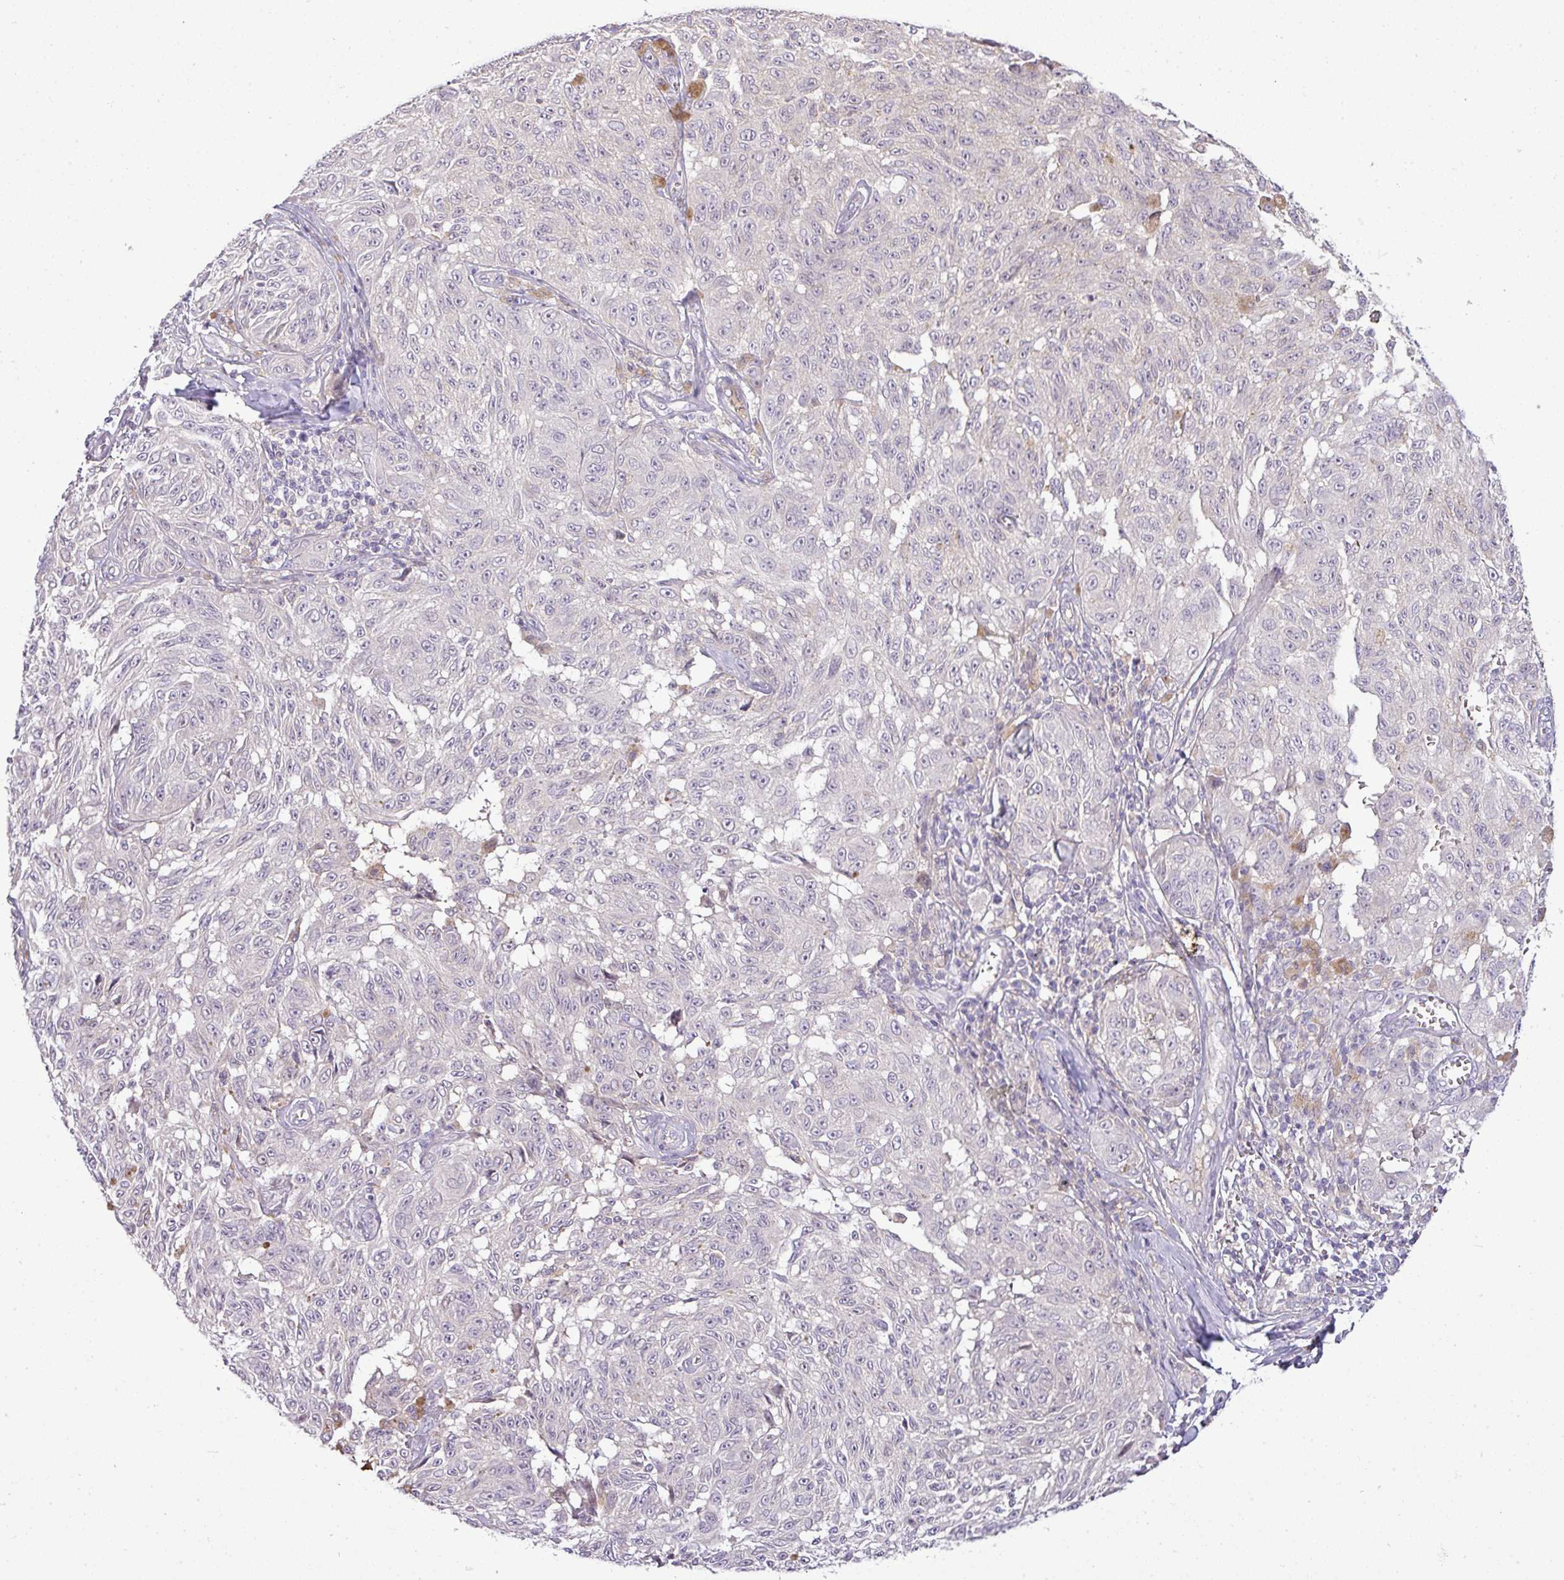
{"staining": {"intensity": "negative", "quantity": "none", "location": "none"}, "tissue": "melanoma", "cell_type": "Tumor cells", "image_type": "cancer", "snomed": [{"axis": "morphology", "description": "Malignant melanoma, NOS"}, {"axis": "topography", "description": "Skin"}], "caption": "Tumor cells are negative for protein expression in human malignant melanoma.", "gene": "APOM", "patient": {"sex": "male", "age": 68}}